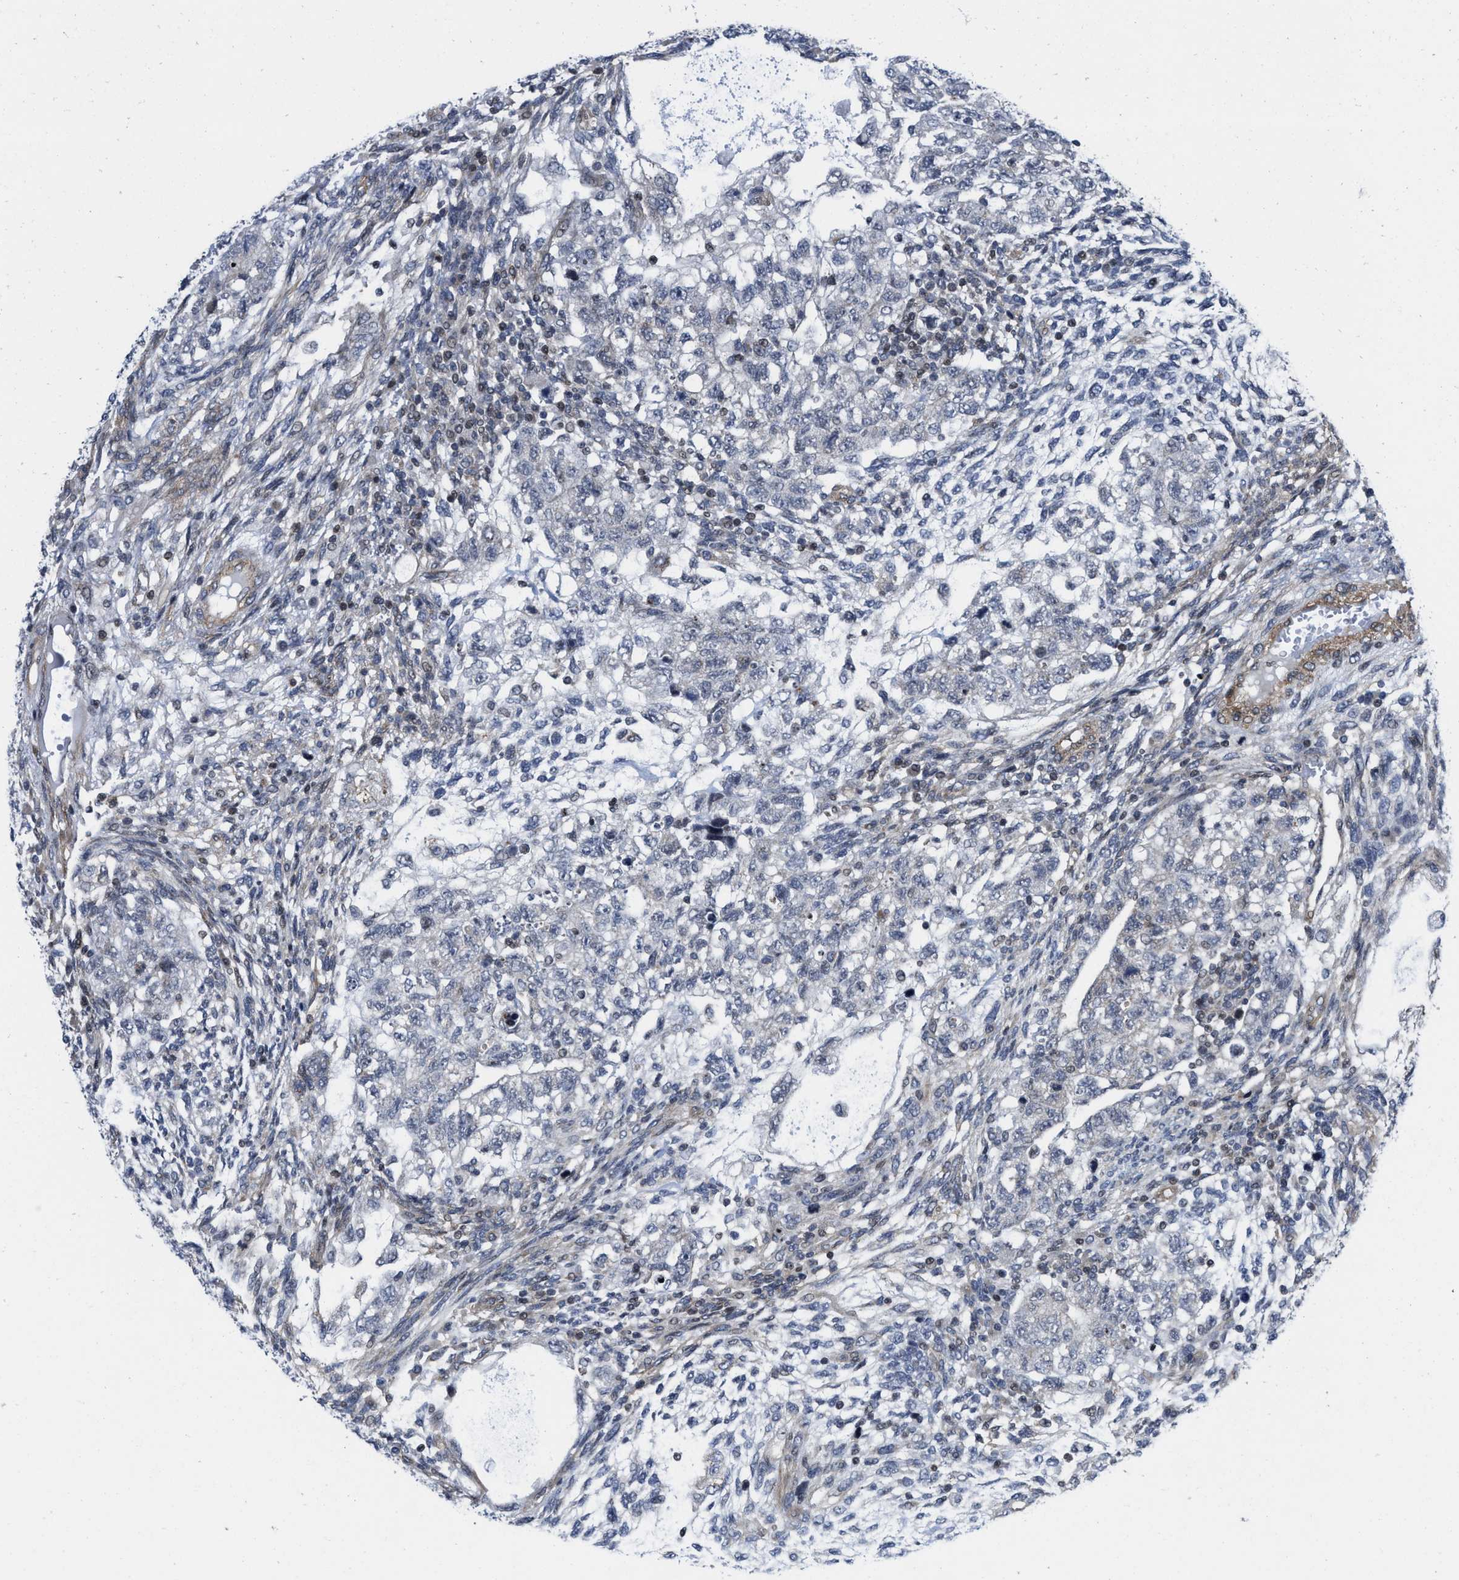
{"staining": {"intensity": "negative", "quantity": "none", "location": "none"}, "tissue": "testis cancer", "cell_type": "Tumor cells", "image_type": "cancer", "snomed": [{"axis": "morphology", "description": "Normal tissue, NOS"}, {"axis": "morphology", "description": "Carcinoma, Embryonal, NOS"}, {"axis": "topography", "description": "Testis"}], "caption": "DAB immunohistochemical staining of testis cancer exhibits no significant positivity in tumor cells.", "gene": "TGFB1I1", "patient": {"sex": "male", "age": 36}}